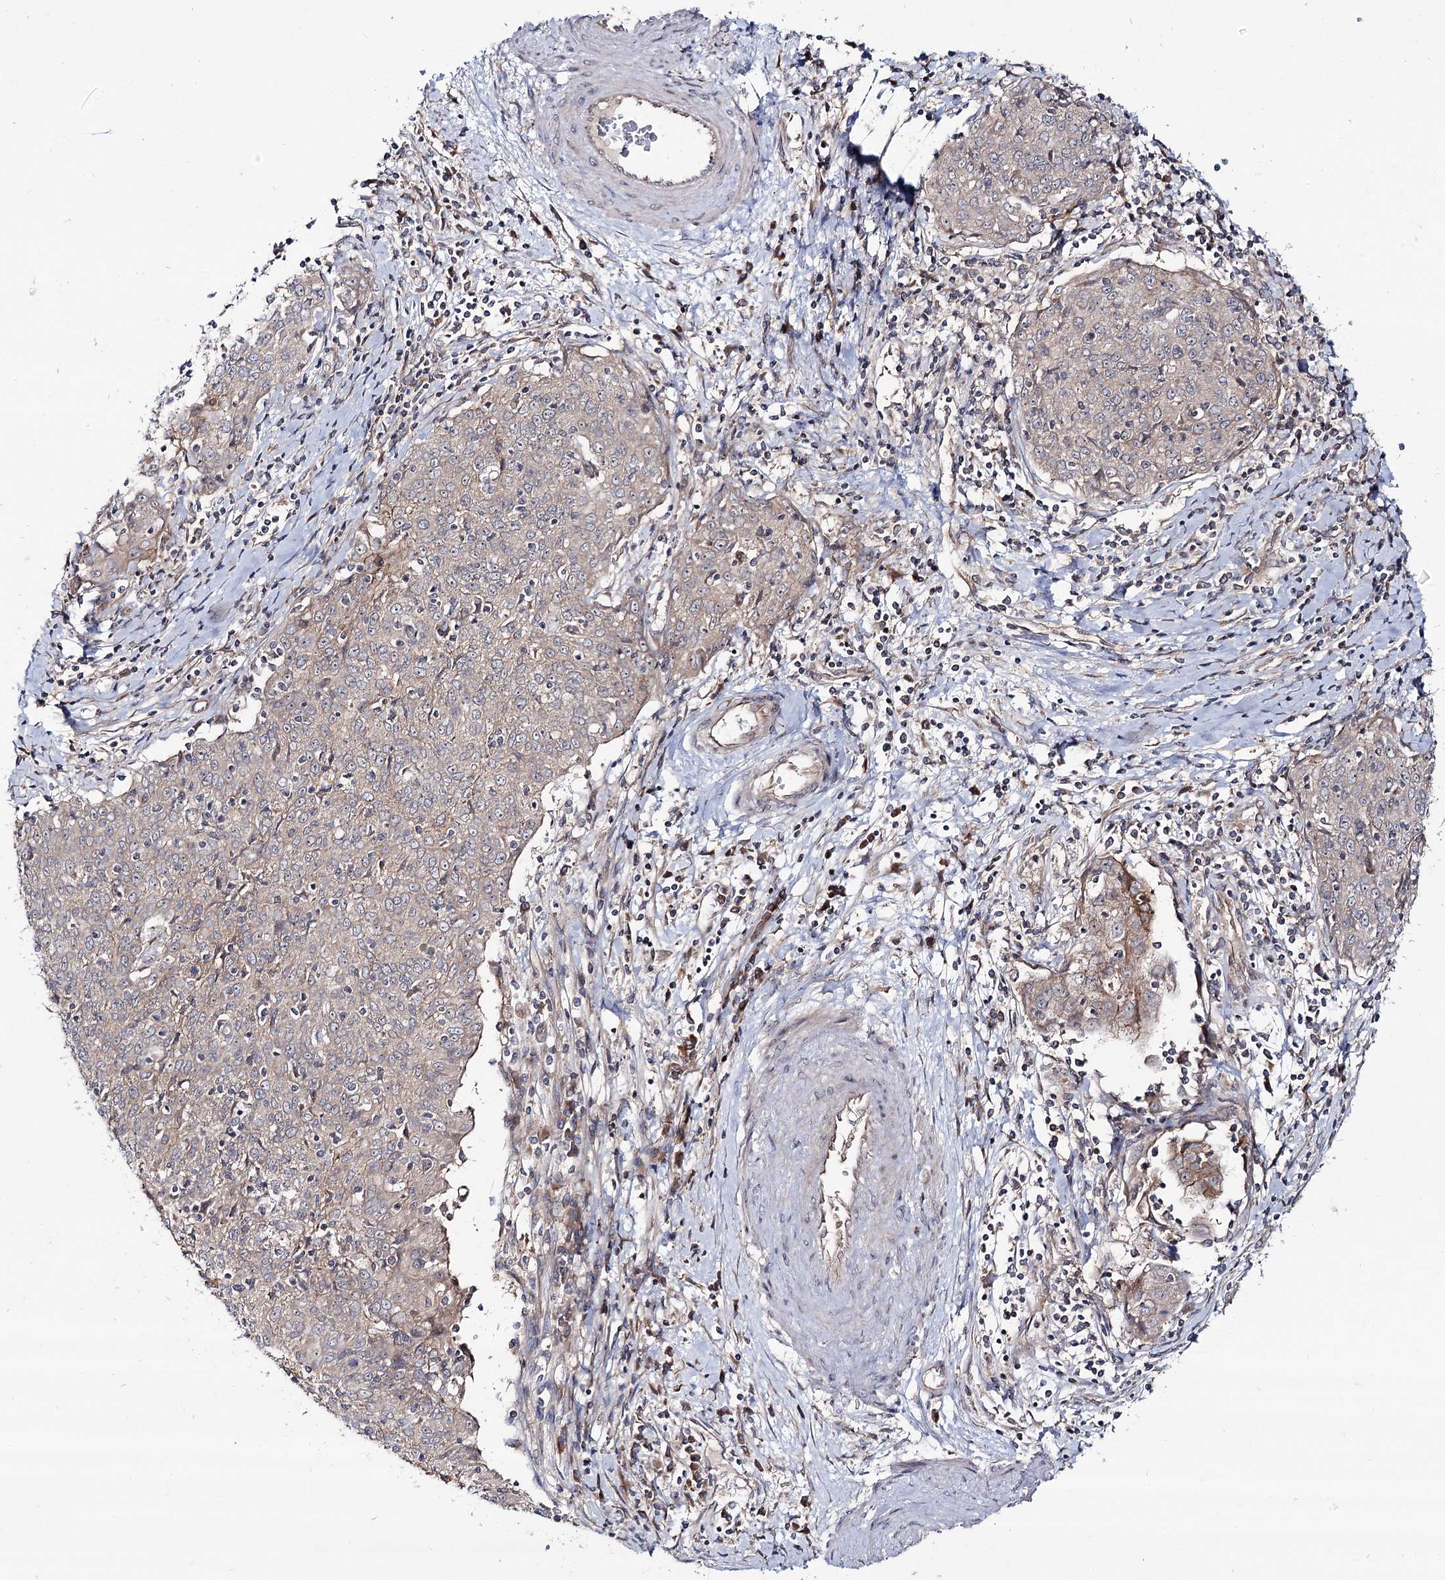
{"staining": {"intensity": "moderate", "quantity": ">75%", "location": "cytoplasmic/membranous"}, "tissue": "cervical cancer", "cell_type": "Tumor cells", "image_type": "cancer", "snomed": [{"axis": "morphology", "description": "Squamous cell carcinoma, NOS"}, {"axis": "topography", "description": "Cervix"}], "caption": "Approximately >75% of tumor cells in squamous cell carcinoma (cervical) reveal moderate cytoplasmic/membranous protein staining as visualized by brown immunohistochemical staining.", "gene": "C11orf80", "patient": {"sex": "female", "age": 48}}